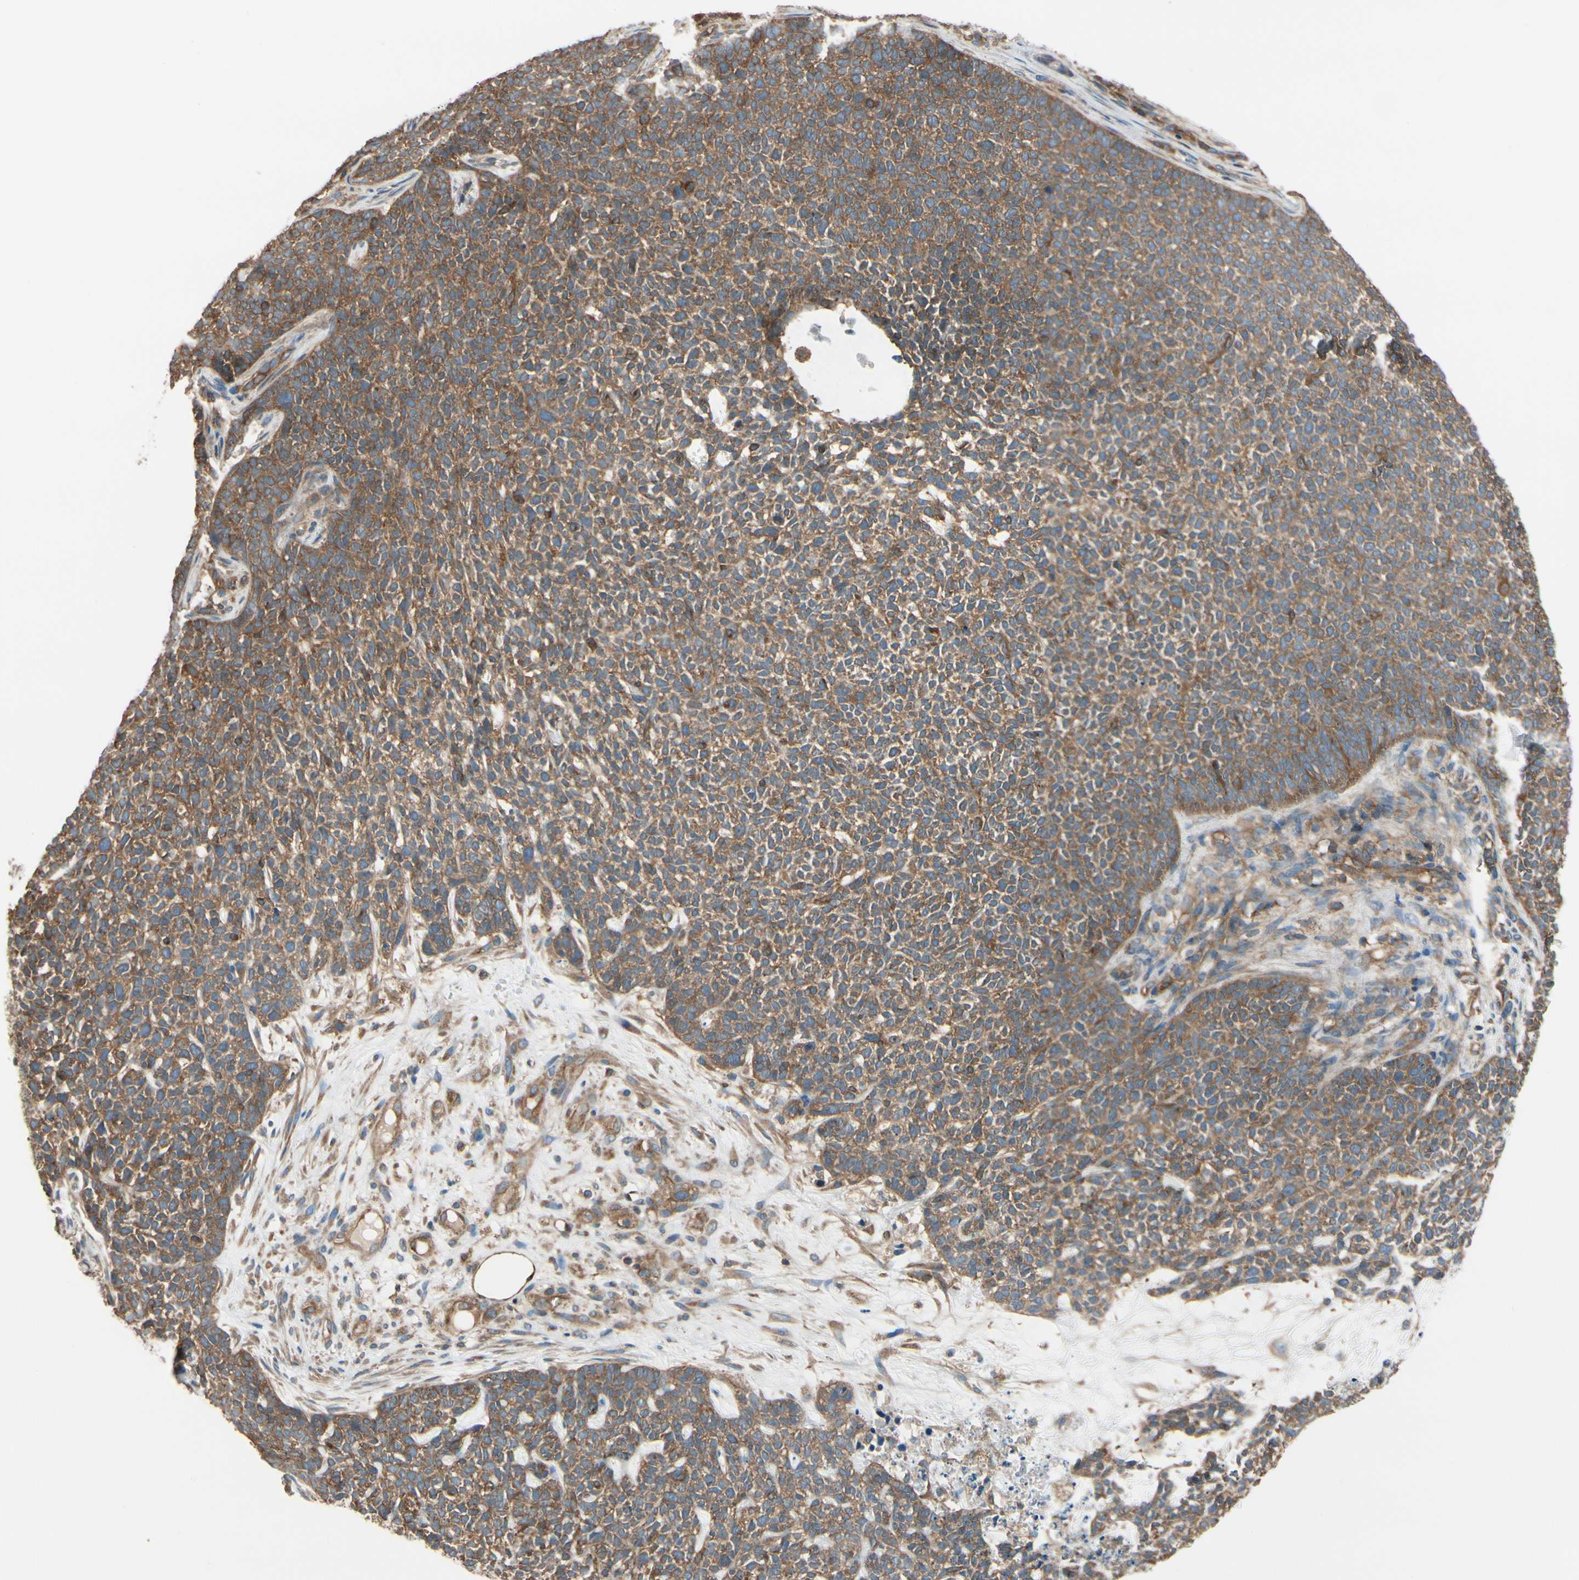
{"staining": {"intensity": "moderate", "quantity": ">75%", "location": "cytoplasmic/membranous"}, "tissue": "skin cancer", "cell_type": "Tumor cells", "image_type": "cancer", "snomed": [{"axis": "morphology", "description": "Basal cell carcinoma"}, {"axis": "topography", "description": "Skin"}], "caption": "This is an image of IHC staining of skin cancer (basal cell carcinoma), which shows moderate positivity in the cytoplasmic/membranous of tumor cells.", "gene": "EPS15", "patient": {"sex": "female", "age": 84}}